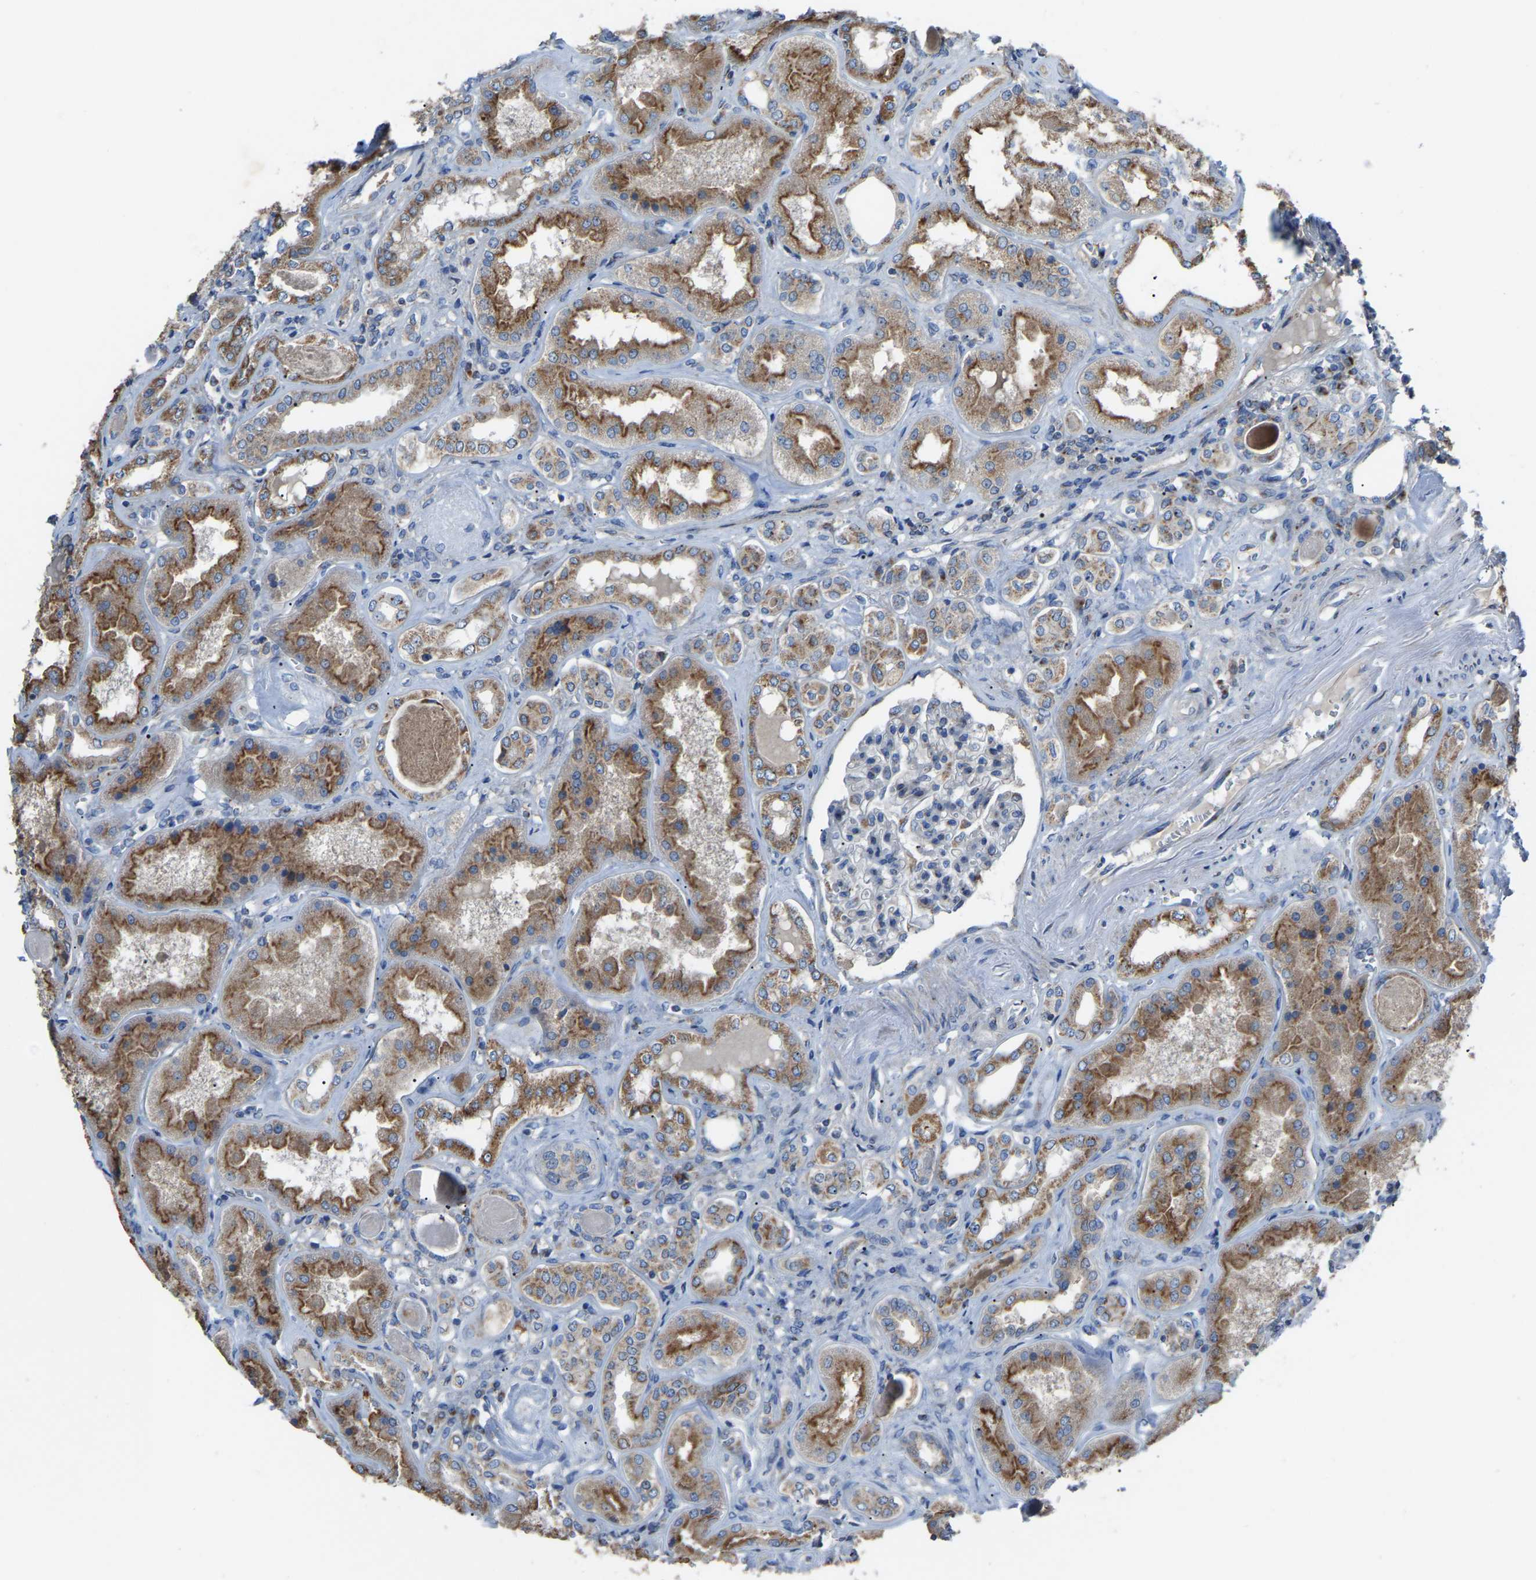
{"staining": {"intensity": "weak", "quantity": "25%-75%", "location": "cytoplasmic/membranous"}, "tissue": "kidney", "cell_type": "Cells in glomeruli", "image_type": "normal", "snomed": [{"axis": "morphology", "description": "Normal tissue, NOS"}, {"axis": "topography", "description": "Kidney"}], "caption": "Immunohistochemistry (IHC) micrograph of benign kidney: human kidney stained using immunohistochemistry (IHC) shows low levels of weak protein expression localized specifically in the cytoplasmic/membranous of cells in glomeruli, appearing as a cytoplasmic/membranous brown color.", "gene": "CANT1", "patient": {"sex": "female", "age": 56}}